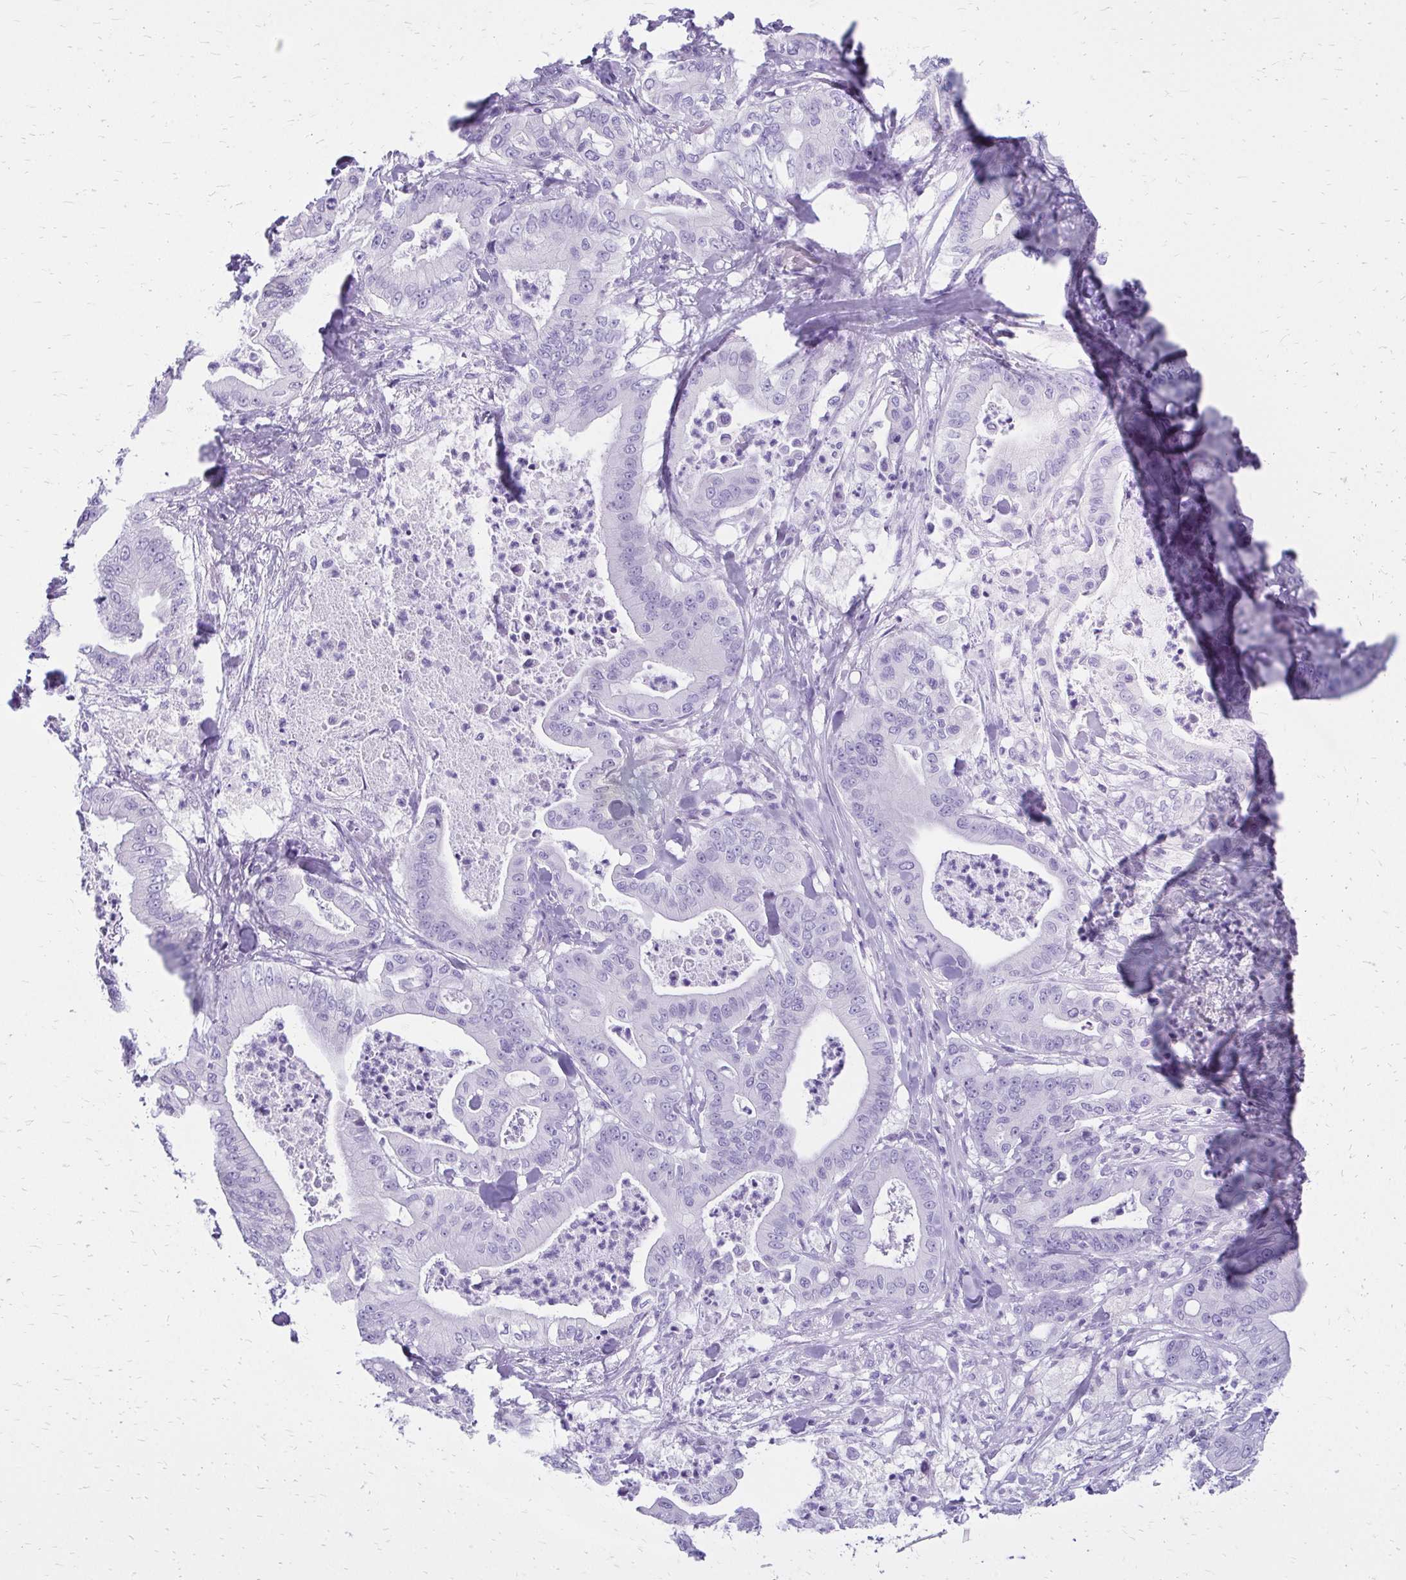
{"staining": {"intensity": "negative", "quantity": "none", "location": "none"}, "tissue": "pancreatic cancer", "cell_type": "Tumor cells", "image_type": "cancer", "snomed": [{"axis": "morphology", "description": "Adenocarcinoma, NOS"}, {"axis": "topography", "description": "Pancreas"}], "caption": "DAB immunohistochemical staining of human pancreatic cancer (adenocarcinoma) reveals no significant positivity in tumor cells.", "gene": "SLC32A1", "patient": {"sex": "male", "age": 71}}